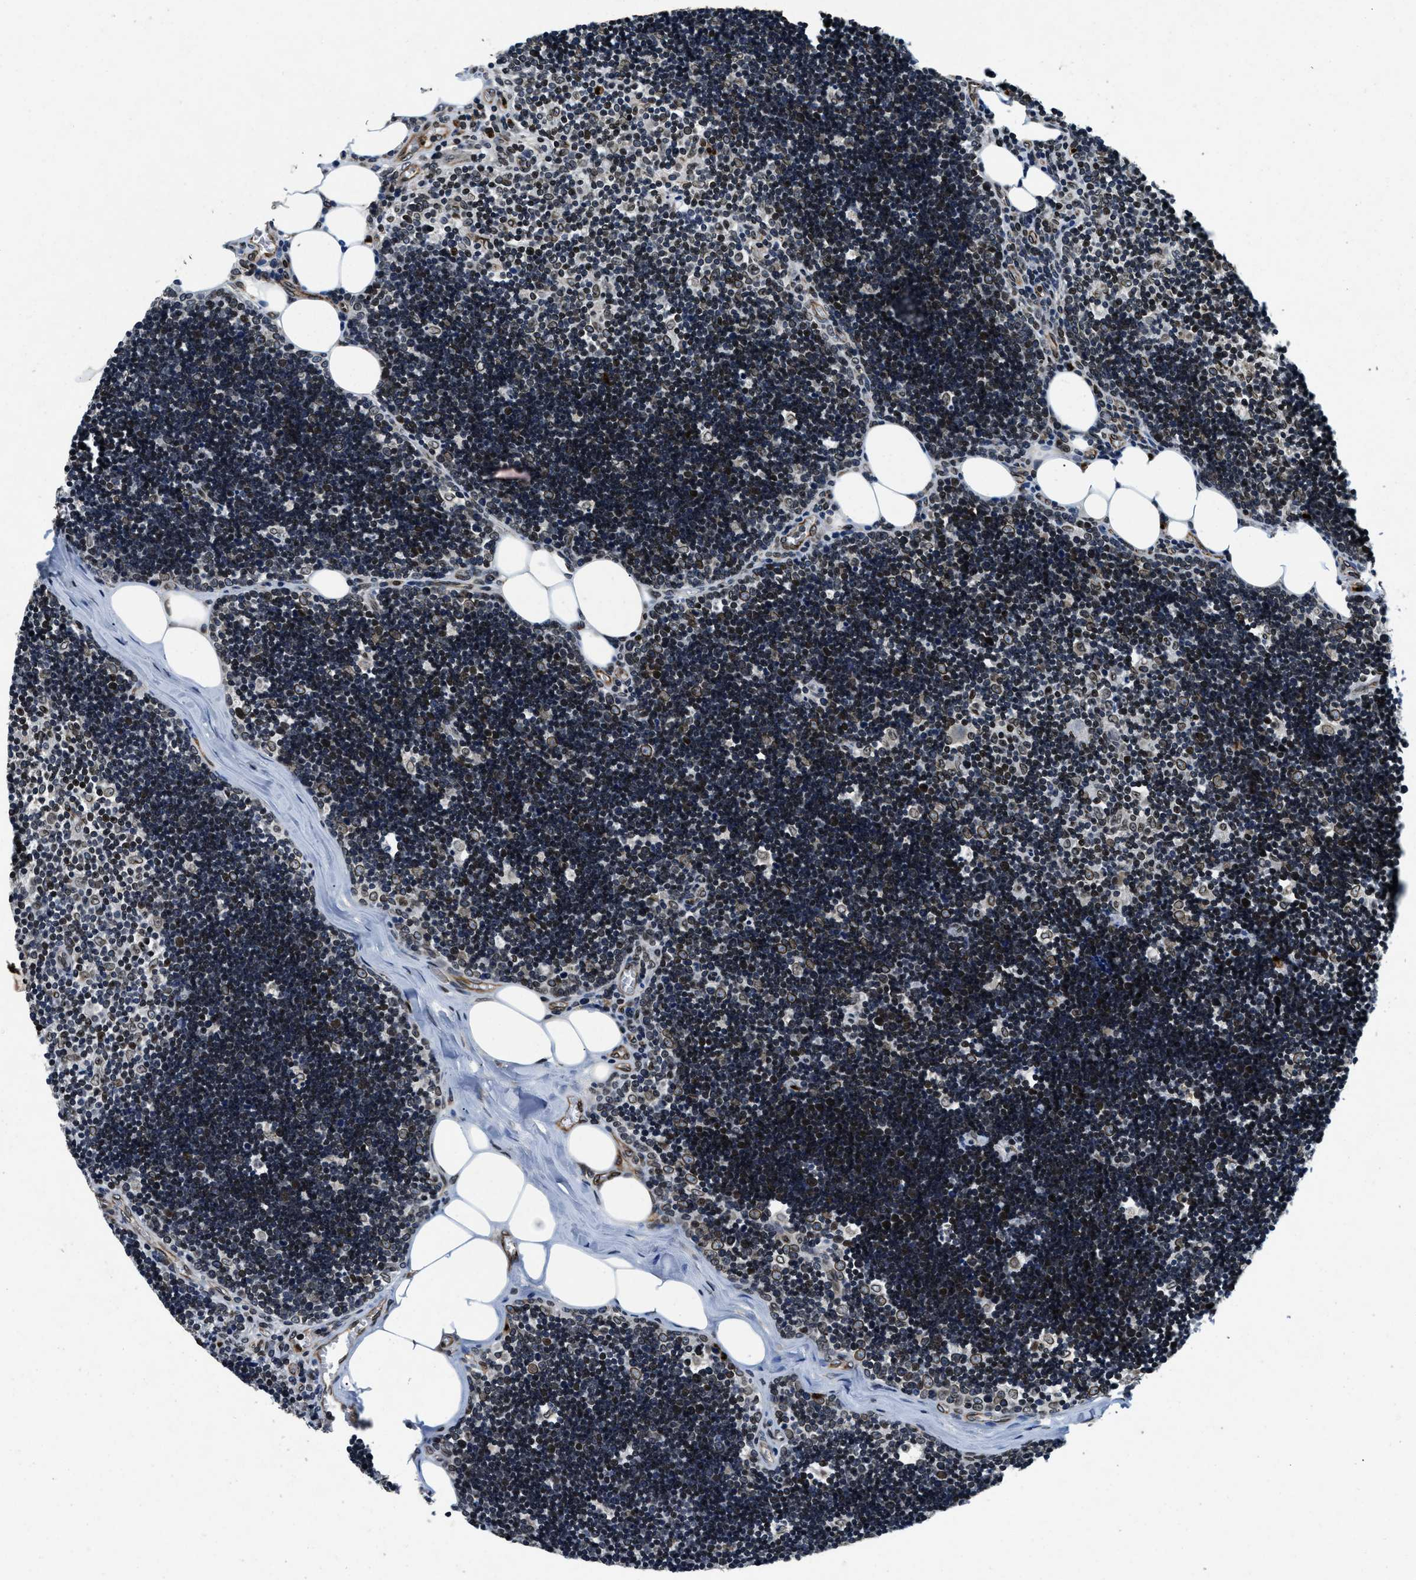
{"staining": {"intensity": "weak", "quantity": ">75%", "location": "nuclear"}, "tissue": "lymph node", "cell_type": "Germinal center cells", "image_type": "normal", "snomed": [{"axis": "morphology", "description": "Normal tissue, NOS"}, {"axis": "topography", "description": "Lymph node"}], "caption": "Protein analysis of normal lymph node shows weak nuclear expression in about >75% of germinal center cells.", "gene": "ZC3HC1", "patient": {"sex": "male", "age": 33}}